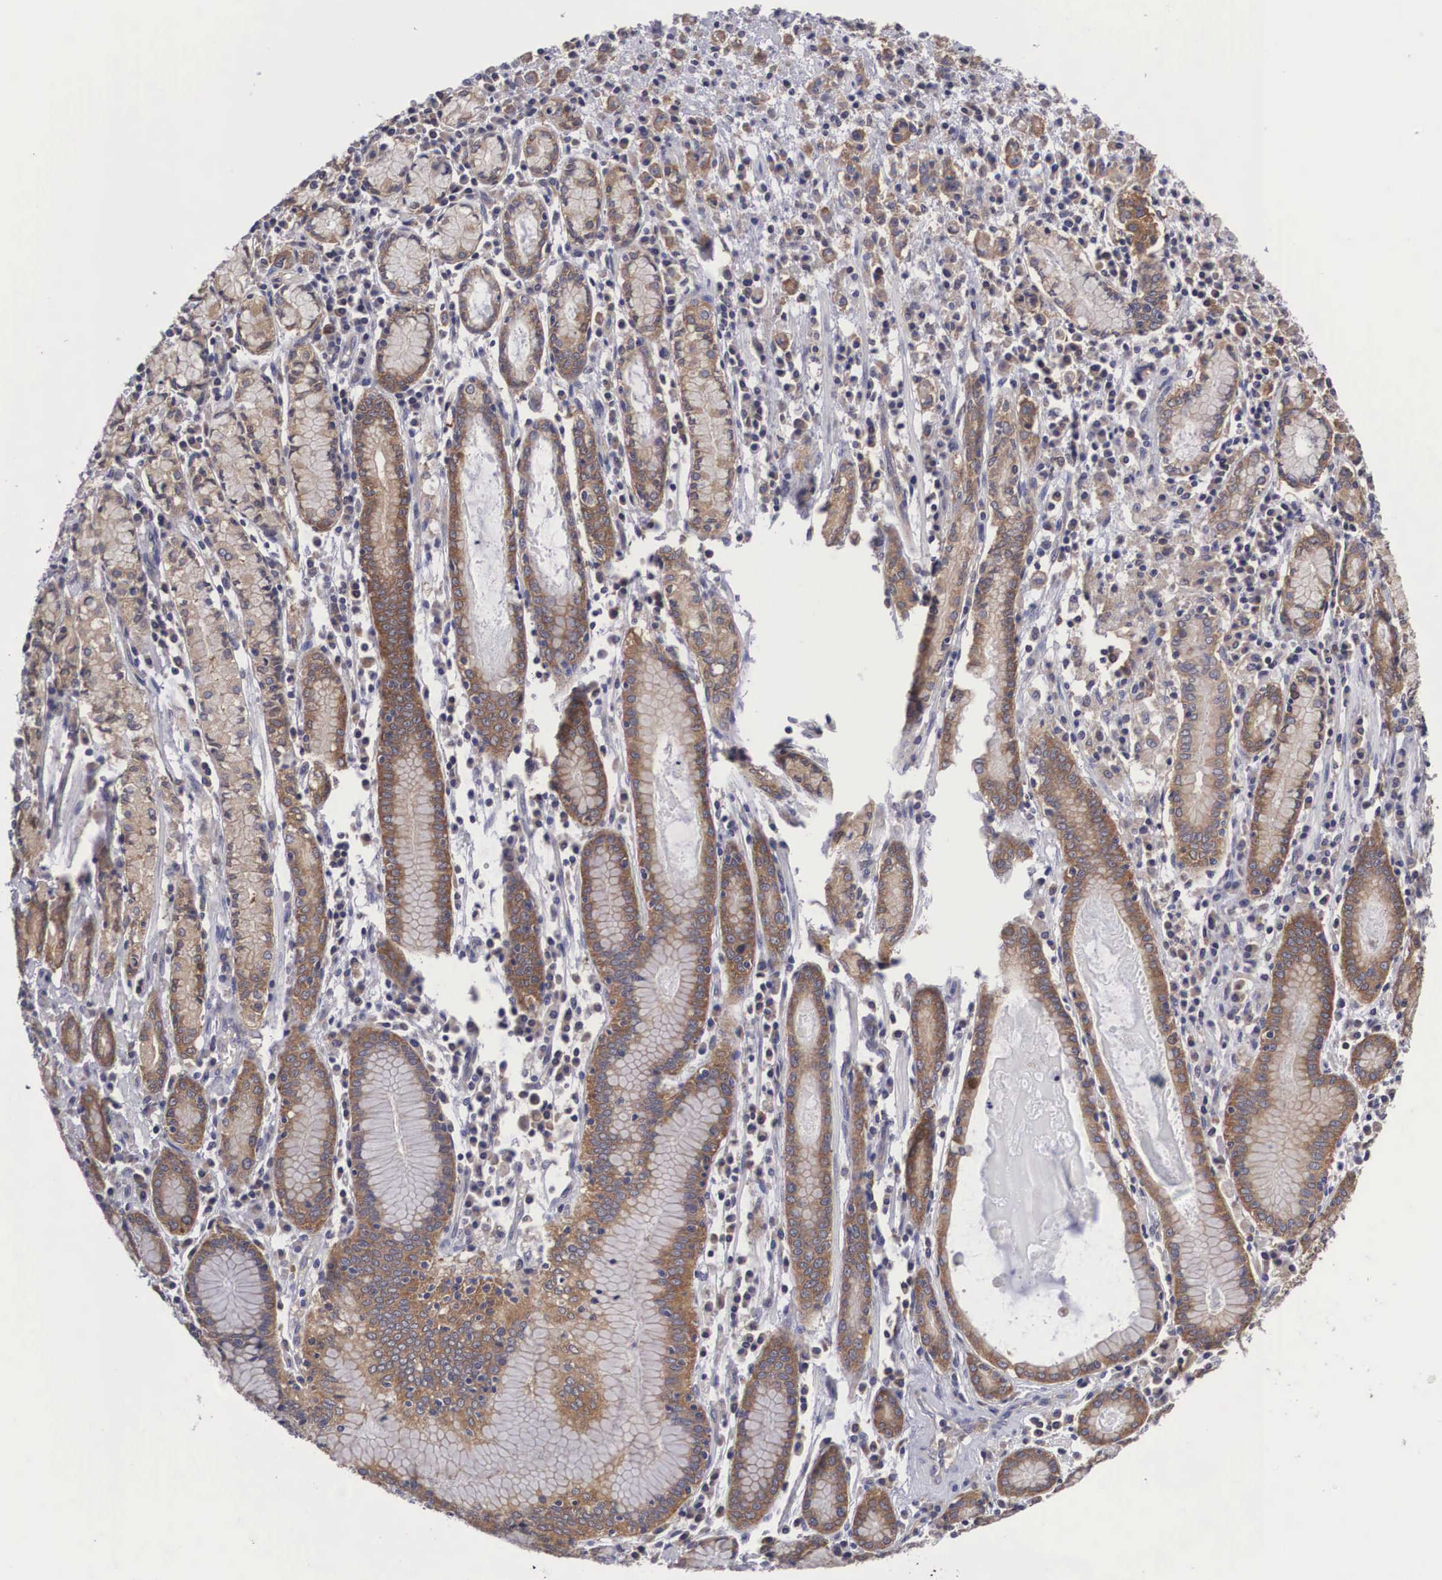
{"staining": {"intensity": "moderate", "quantity": ">75%", "location": "cytoplasmic/membranous"}, "tissue": "stomach cancer", "cell_type": "Tumor cells", "image_type": "cancer", "snomed": [{"axis": "morphology", "description": "Adenocarcinoma, NOS"}, {"axis": "topography", "description": "Stomach, lower"}], "caption": "Tumor cells show medium levels of moderate cytoplasmic/membranous positivity in approximately >75% of cells in stomach cancer (adenocarcinoma). The staining is performed using DAB (3,3'-diaminobenzidine) brown chromogen to label protein expression. The nuclei are counter-stained blue using hematoxylin.", "gene": "GRIPAP1", "patient": {"sex": "male", "age": 88}}